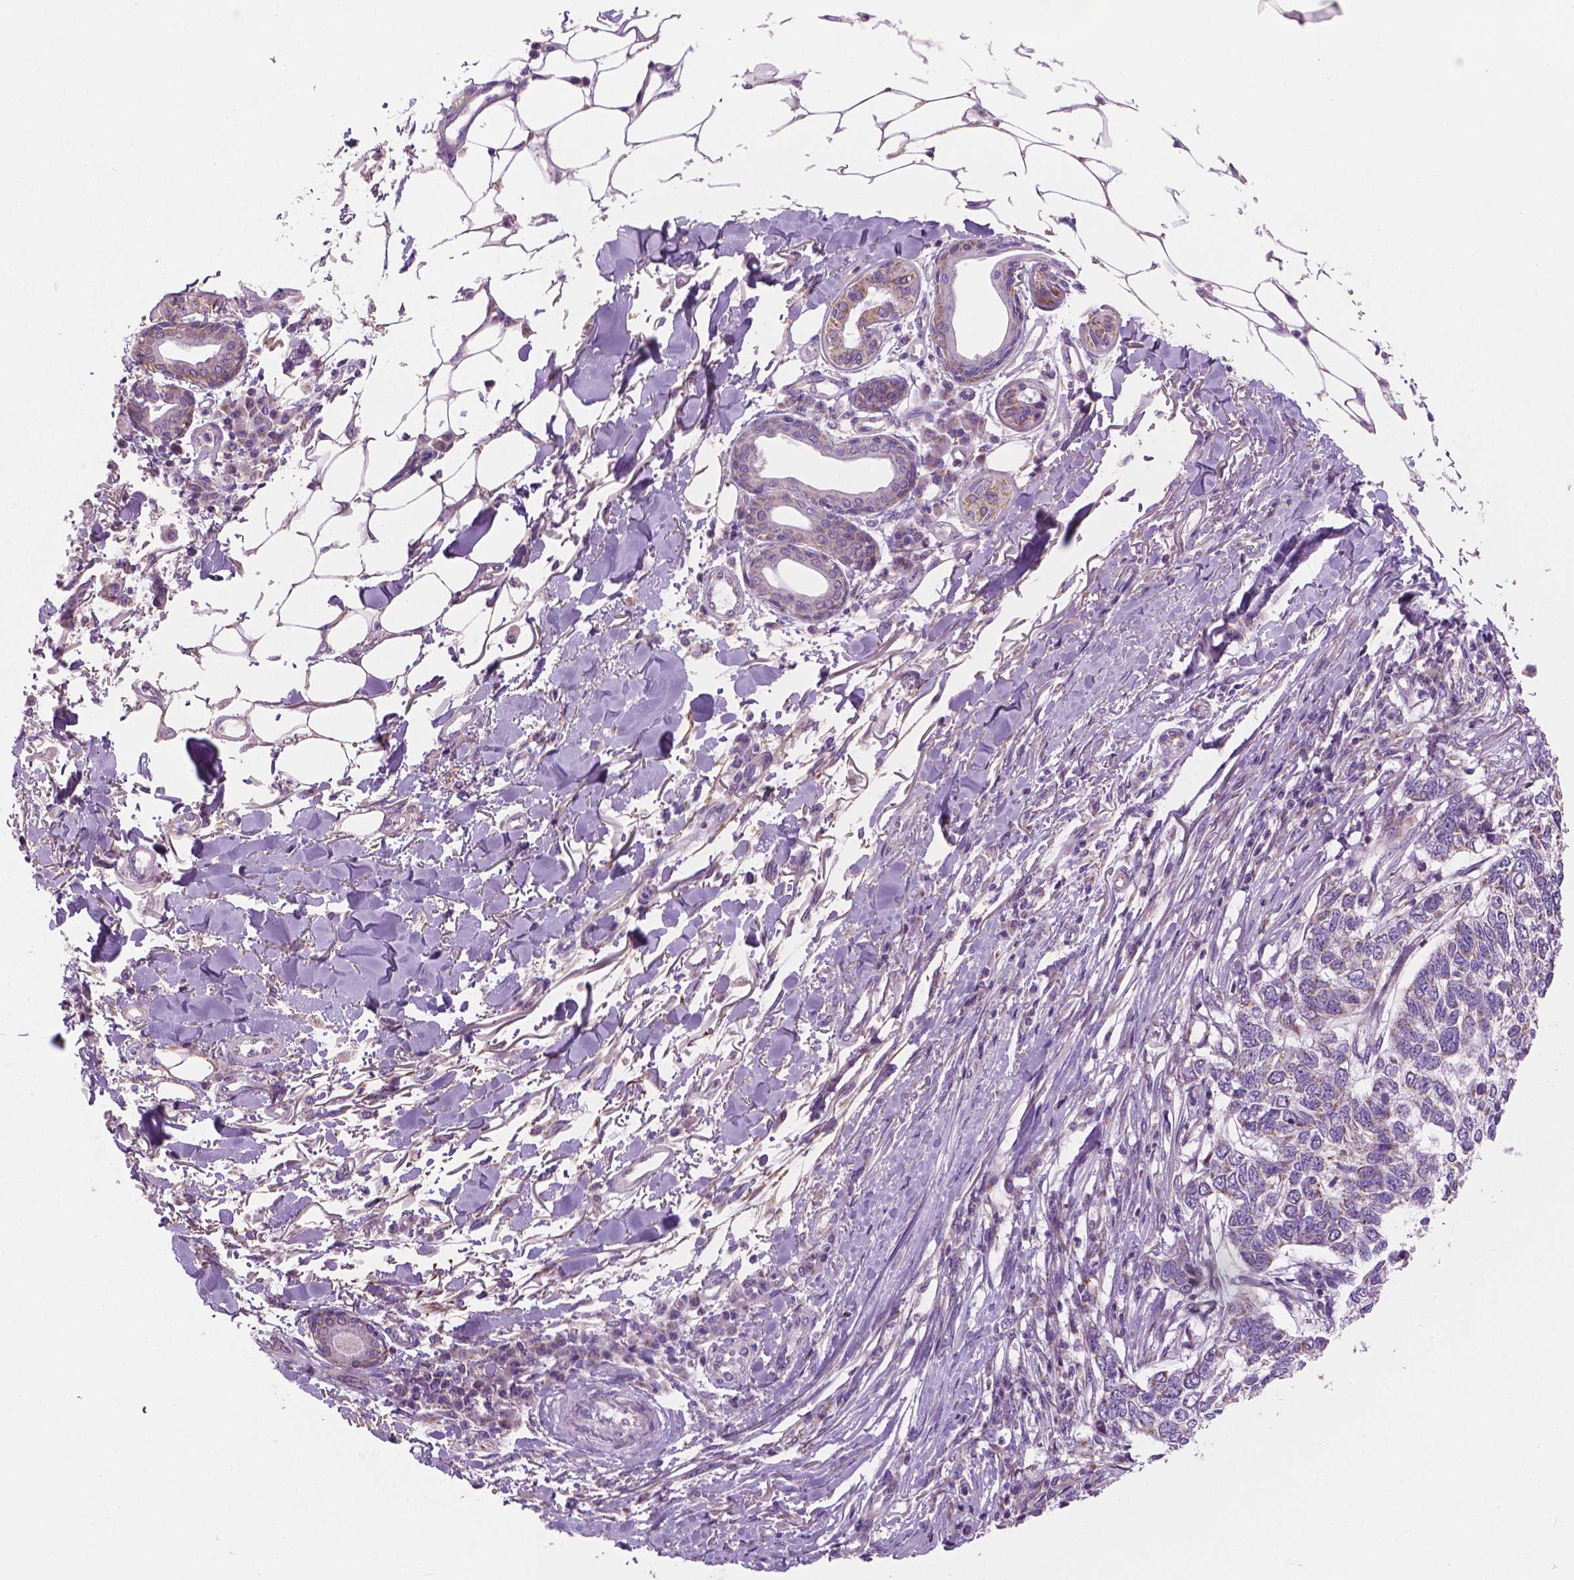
{"staining": {"intensity": "weak", "quantity": "<25%", "location": "cytoplasmic/membranous"}, "tissue": "skin cancer", "cell_type": "Tumor cells", "image_type": "cancer", "snomed": [{"axis": "morphology", "description": "Basal cell carcinoma"}, {"axis": "topography", "description": "Skin"}], "caption": "Immunohistochemistry (IHC) of human skin cancer (basal cell carcinoma) shows no staining in tumor cells.", "gene": "CSPG5", "patient": {"sex": "female", "age": 65}}